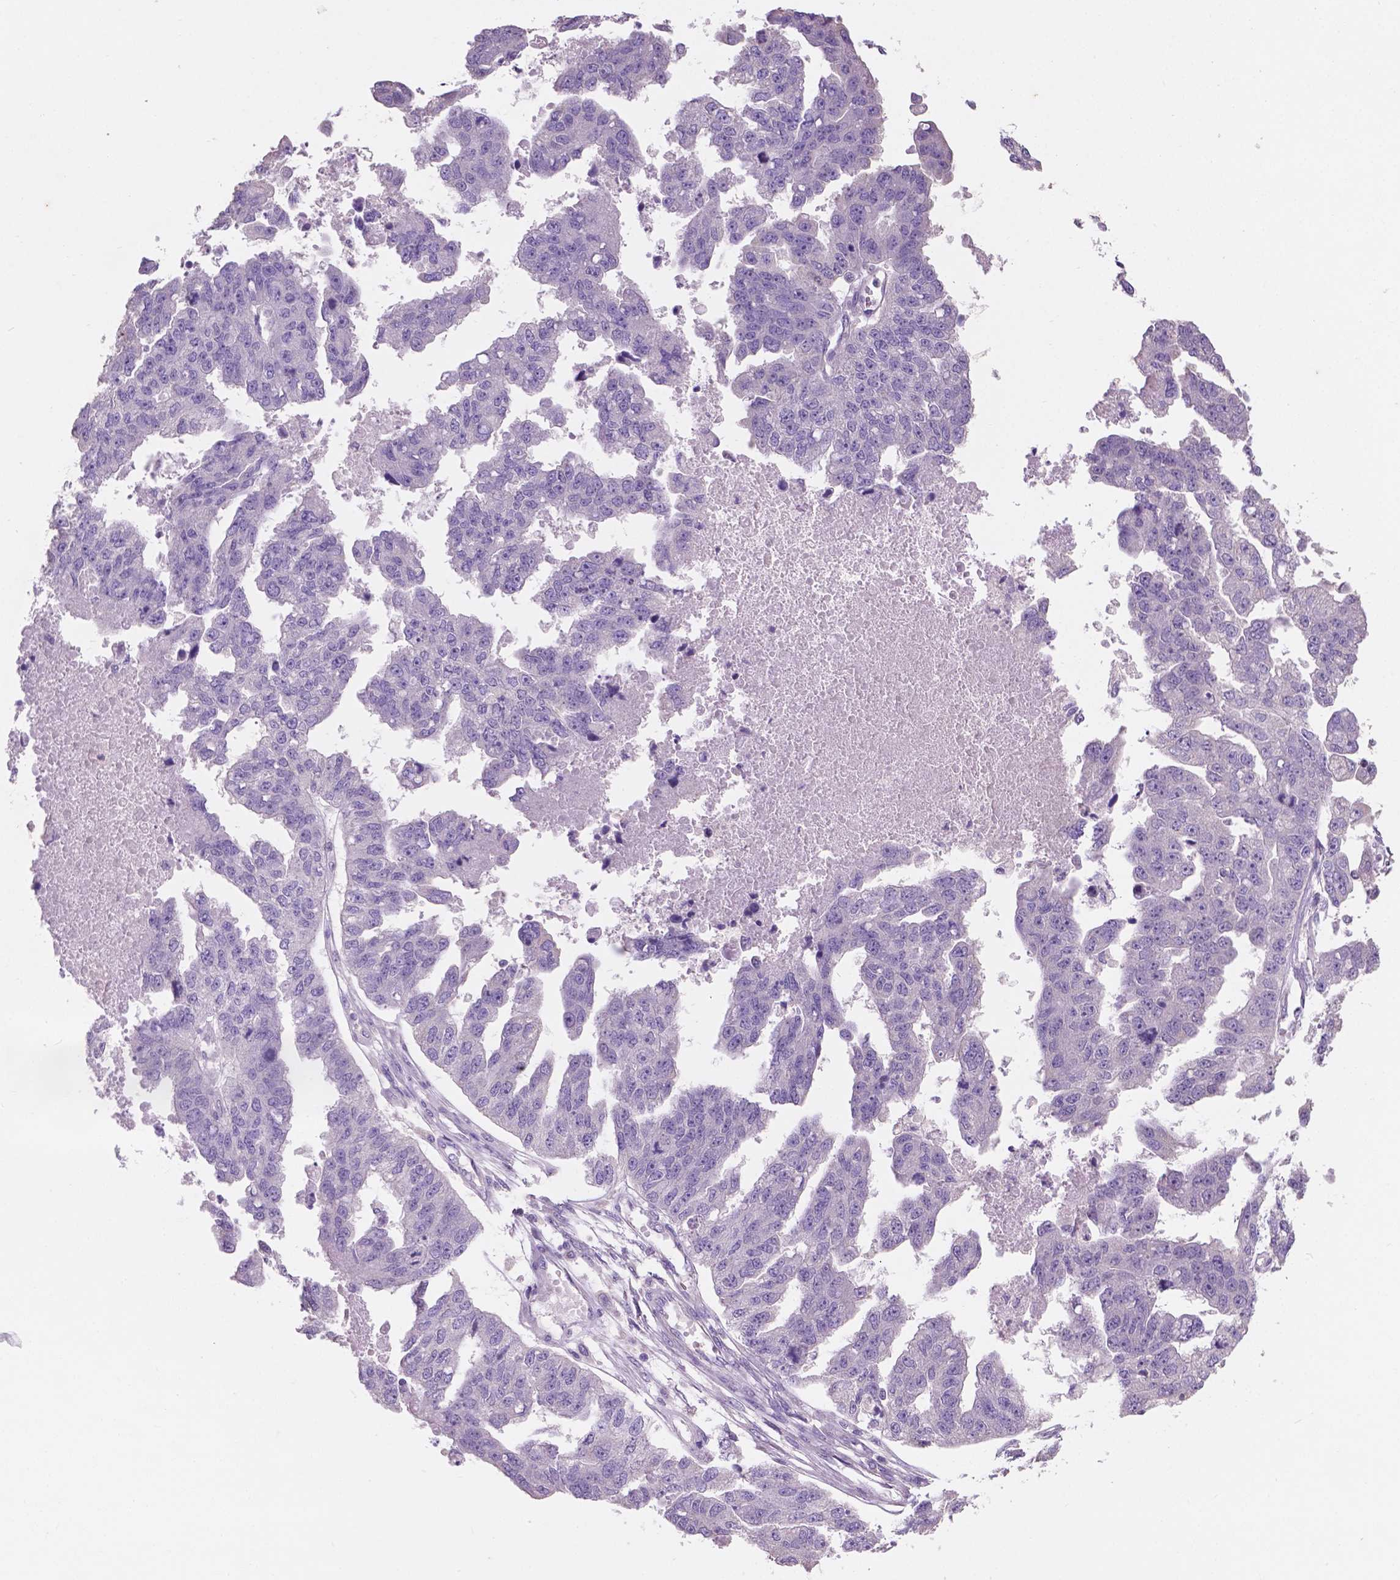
{"staining": {"intensity": "negative", "quantity": "none", "location": "none"}, "tissue": "ovarian cancer", "cell_type": "Tumor cells", "image_type": "cancer", "snomed": [{"axis": "morphology", "description": "Cystadenocarcinoma, serous, NOS"}, {"axis": "topography", "description": "Ovary"}], "caption": "Tumor cells show no significant expression in ovarian serous cystadenocarcinoma.", "gene": "SBSN", "patient": {"sex": "female", "age": 58}}